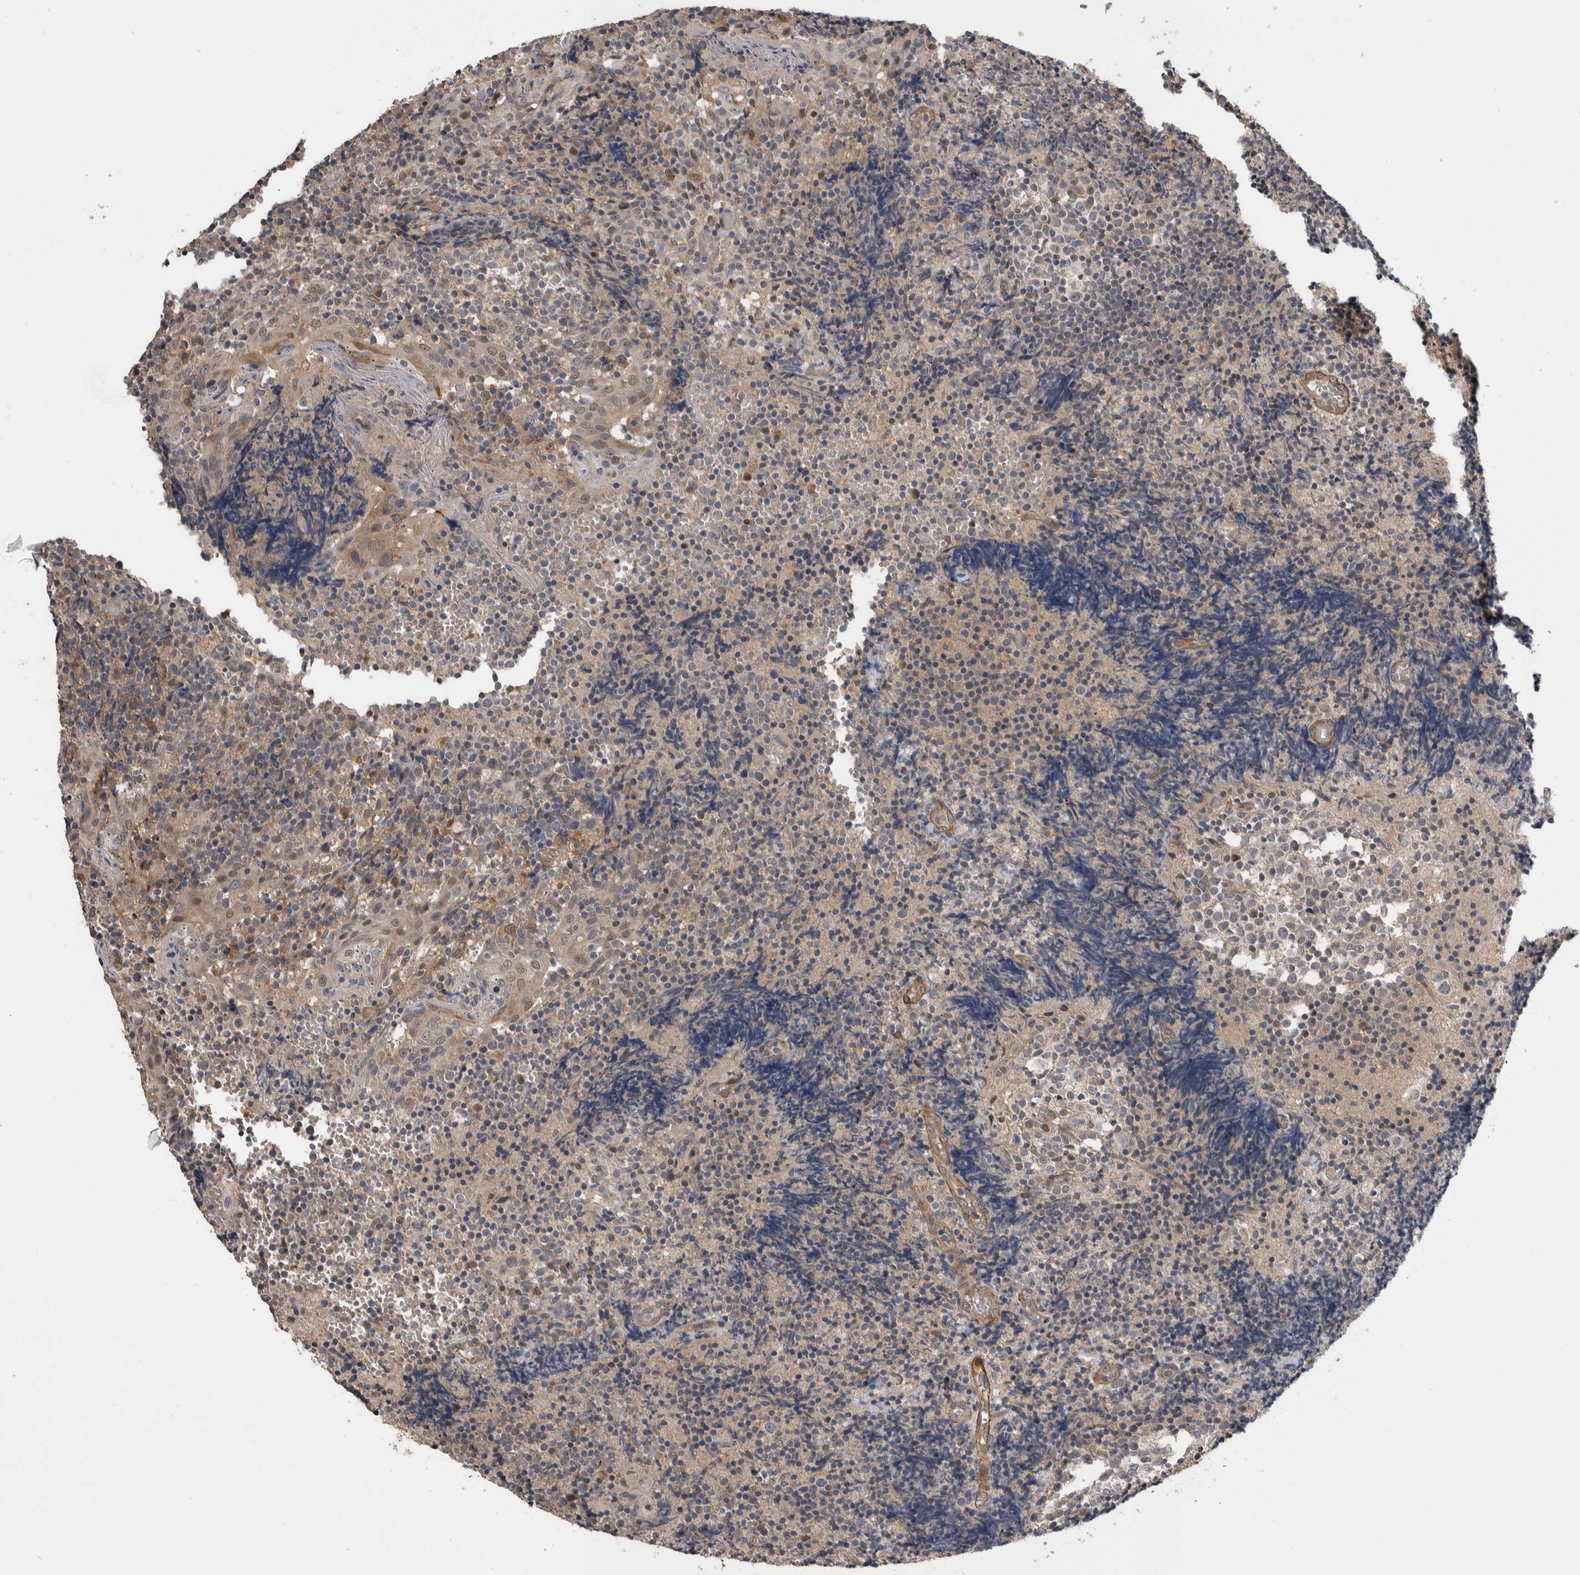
{"staining": {"intensity": "weak", "quantity": "<25%", "location": "cytoplasmic/membranous"}, "tissue": "tonsil", "cell_type": "Germinal center cells", "image_type": "normal", "snomed": [{"axis": "morphology", "description": "Normal tissue, NOS"}, {"axis": "topography", "description": "Tonsil"}], "caption": "Immunohistochemical staining of normal tonsil demonstrates no significant expression in germinal center cells. (DAB IHC visualized using brightfield microscopy, high magnification).", "gene": "PRDM4", "patient": {"sex": "female", "age": 19}}